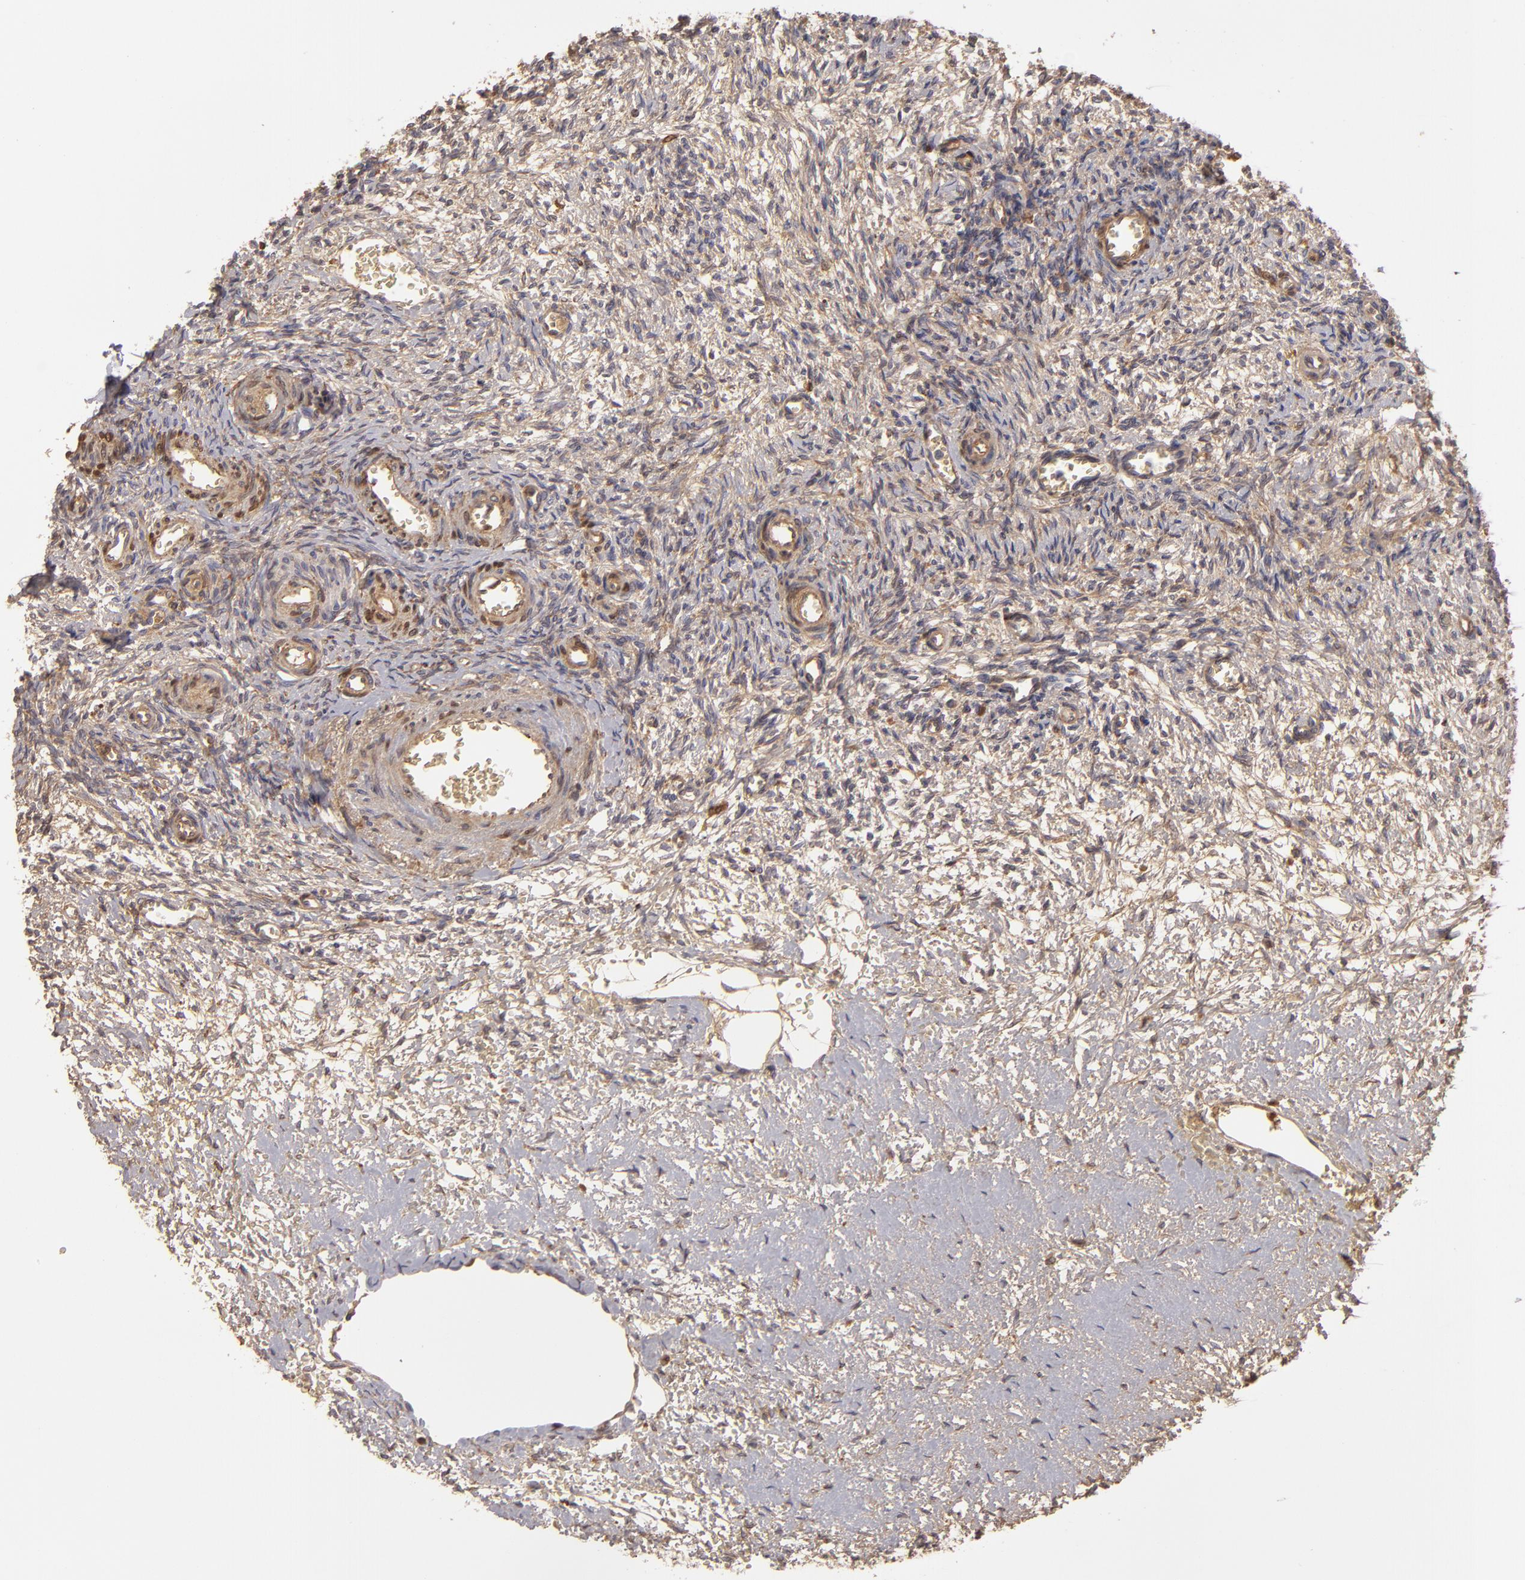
{"staining": {"intensity": "strong", "quantity": ">75%", "location": "cytoplasmic/membranous"}, "tissue": "ovary", "cell_type": "Follicle cells", "image_type": "normal", "snomed": [{"axis": "morphology", "description": "Normal tissue, NOS"}, {"axis": "topography", "description": "Ovary"}], "caption": "Follicle cells show high levels of strong cytoplasmic/membranous expression in about >75% of cells in benign ovary.", "gene": "CFB", "patient": {"sex": "female", "age": 39}}